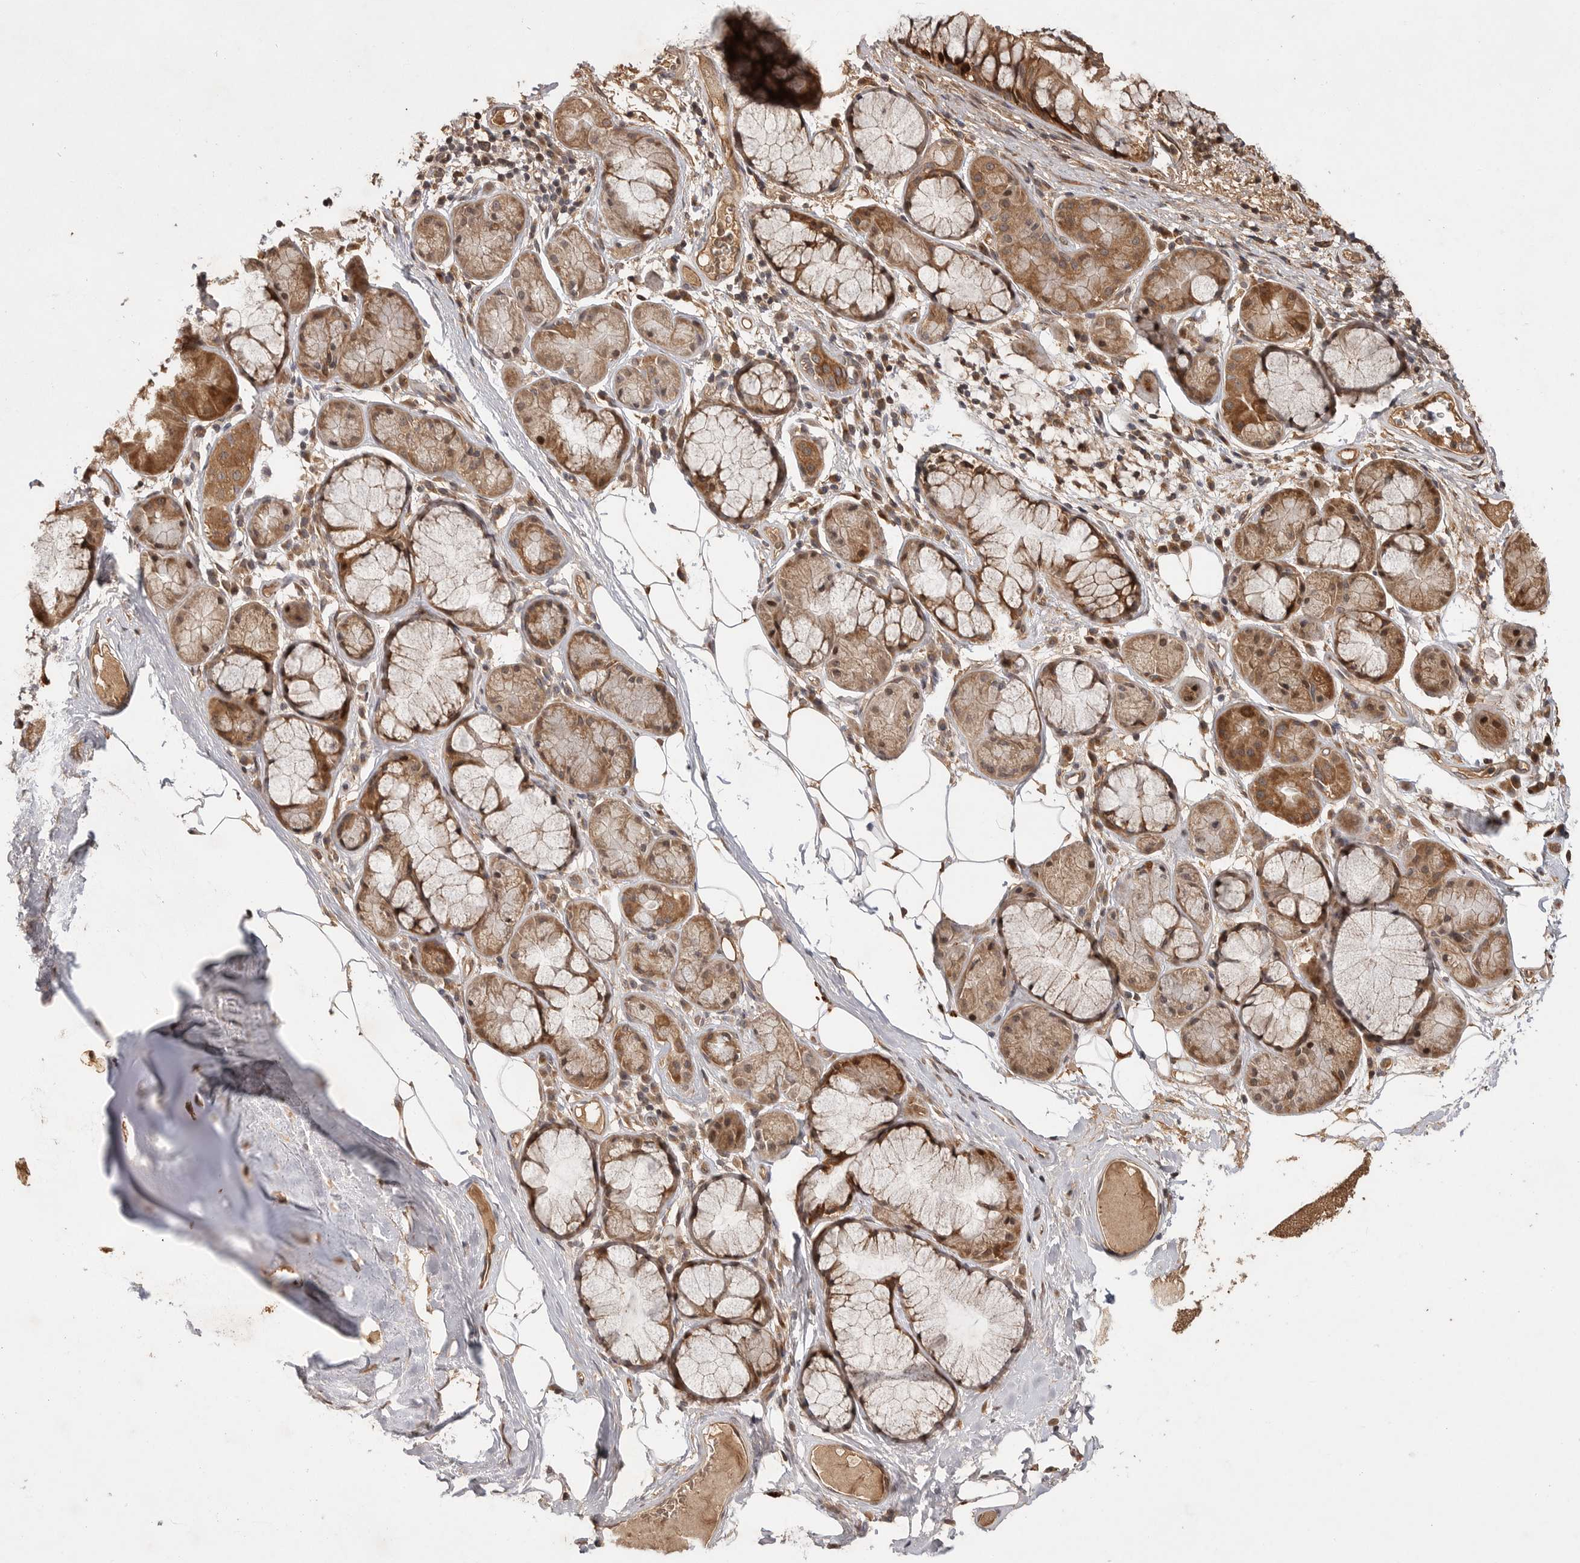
{"staining": {"intensity": "moderate", "quantity": ">75%", "location": "cytoplasmic/membranous,nuclear"}, "tissue": "adipose tissue", "cell_type": "Adipocytes", "image_type": "normal", "snomed": [{"axis": "morphology", "description": "Normal tissue, NOS"}, {"axis": "topography", "description": "Bronchus"}], "caption": "IHC micrograph of unremarkable adipose tissue: human adipose tissue stained using immunohistochemistry (IHC) exhibits medium levels of moderate protein expression localized specifically in the cytoplasmic/membranous,nuclear of adipocytes, appearing as a cytoplasmic/membranous,nuclear brown color.", "gene": "VN1R4", "patient": {"sex": "male", "age": 66}}